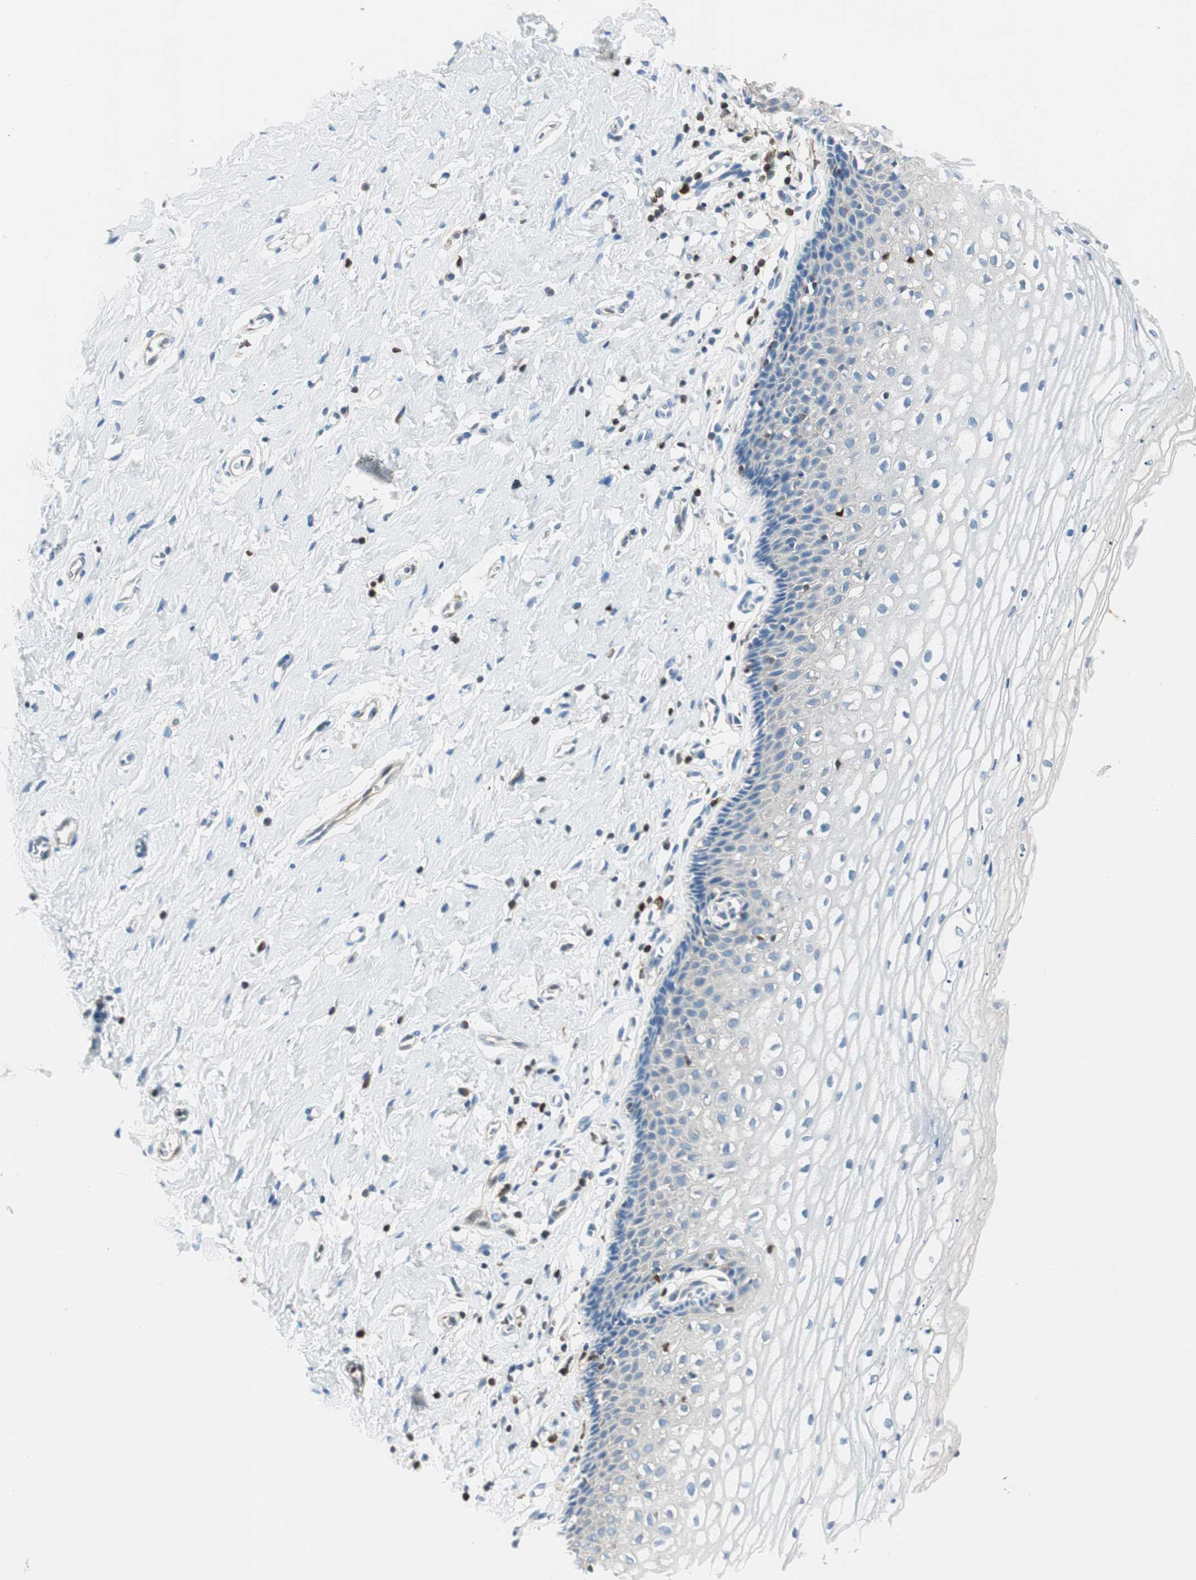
{"staining": {"intensity": "negative", "quantity": "none", "location": "none"}, "tissue": "vagina", "cell_type": "Squamous epithelial cells", "image_type": "normal", "snomed": [{"axis": "morphology", "description": "Normal tissue, NOS"}, {"axis": "topography", "description": "Soft tissue"}, {"axis": "topography", "description": "Vagina"}], "caption": "This is a histopathology image of immunohistochemistry staining of normal vagina, which shows no staining in squamous epithelial cells. (Immunohistochemistry, brightfield microscopy, high magnification).", "gene": "COTL1", "patient": {"sex": "female", "age": 61}}